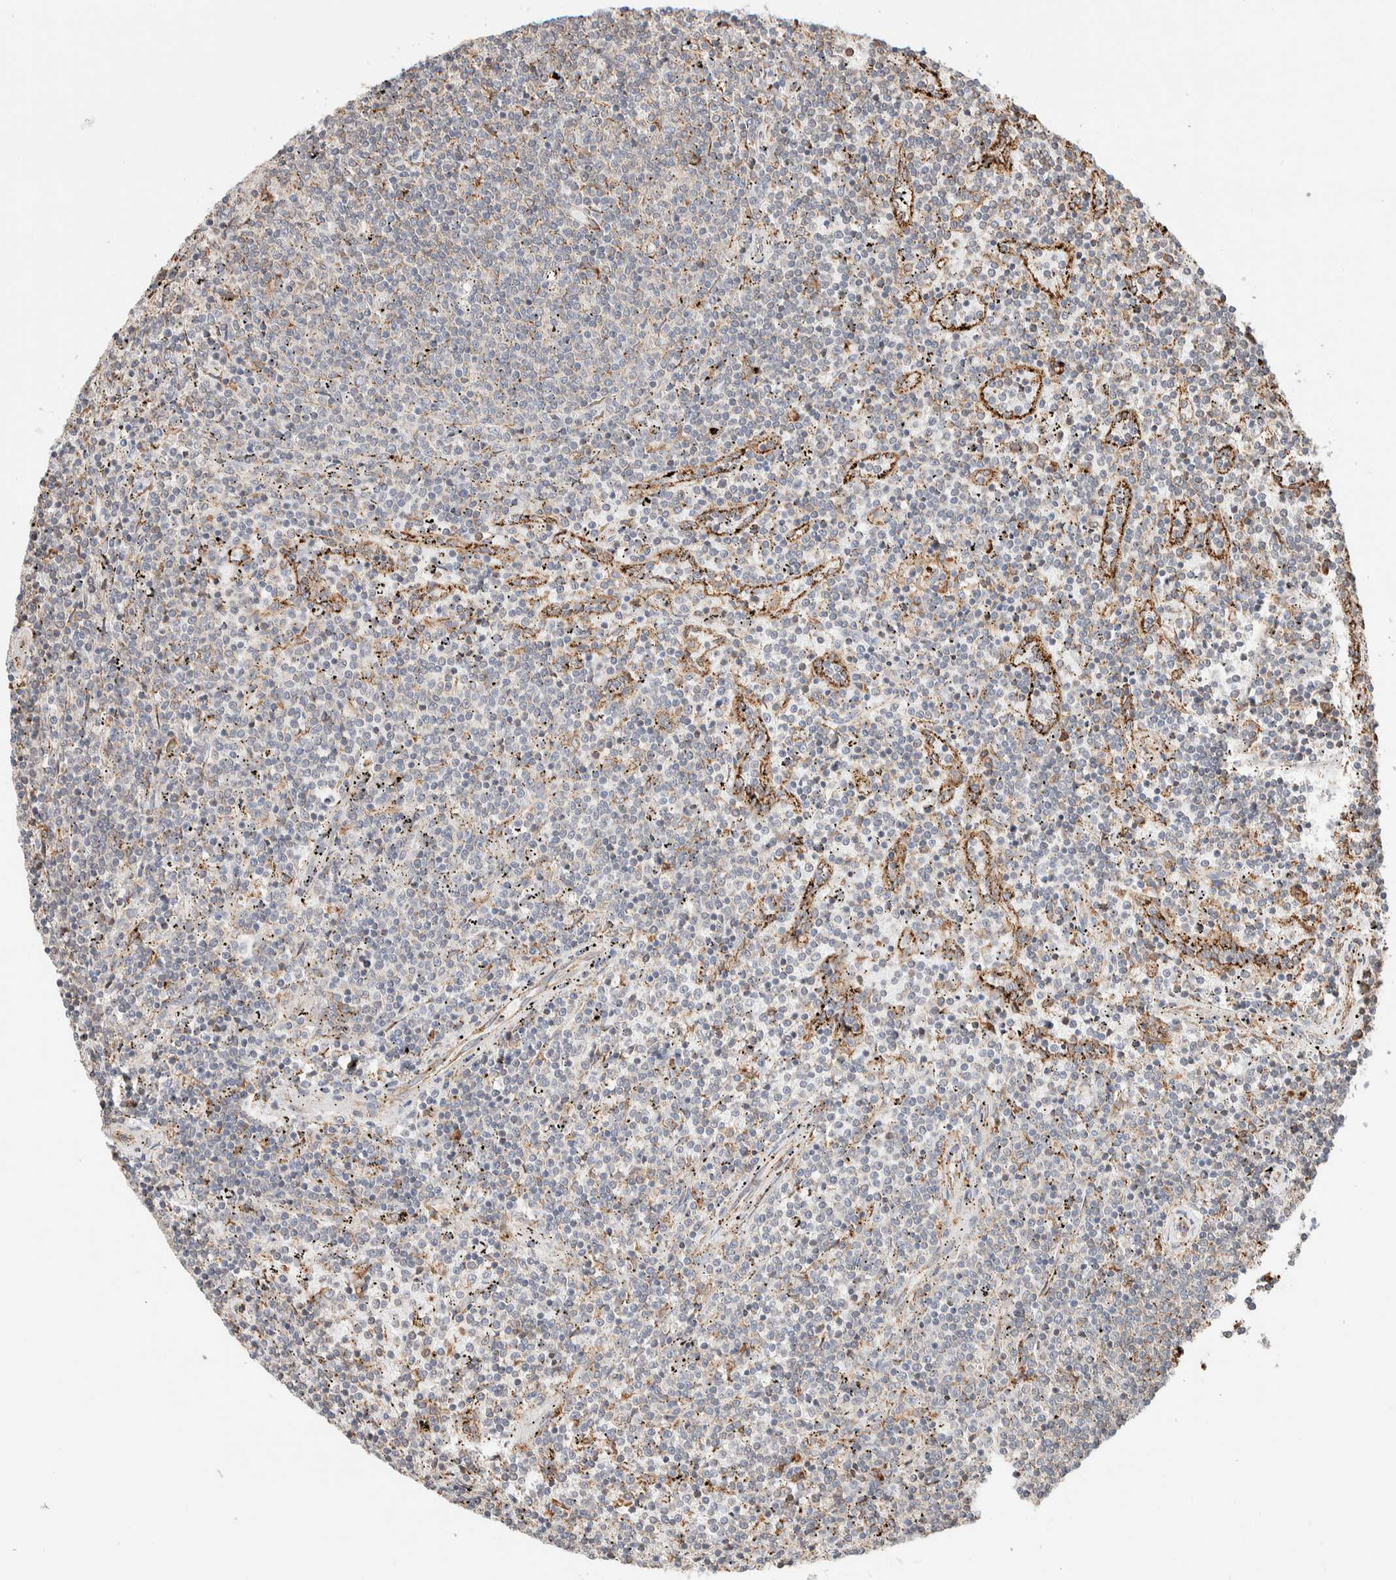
{"staining": {"intensity": "negative", "quantity": "none", "location": "none"}, "tissue": "lymphoma", "cell_type": "Tumor cells", "image_type": "cancer", "snomed": [{"axis": "morphology", "description": "Malignant lymphoma, non-Hodgkin's type, Low grade"}, {"axis": "topography", "description": "Spleen"}], "caption": "DAB immunohistochemical staining of human low-grade malignant lymphoma, non-Hodgkin's type shows no significant expression in tumor cells.", "gene": "INTS1", "patient": {"sex": "female", "age": 50}}